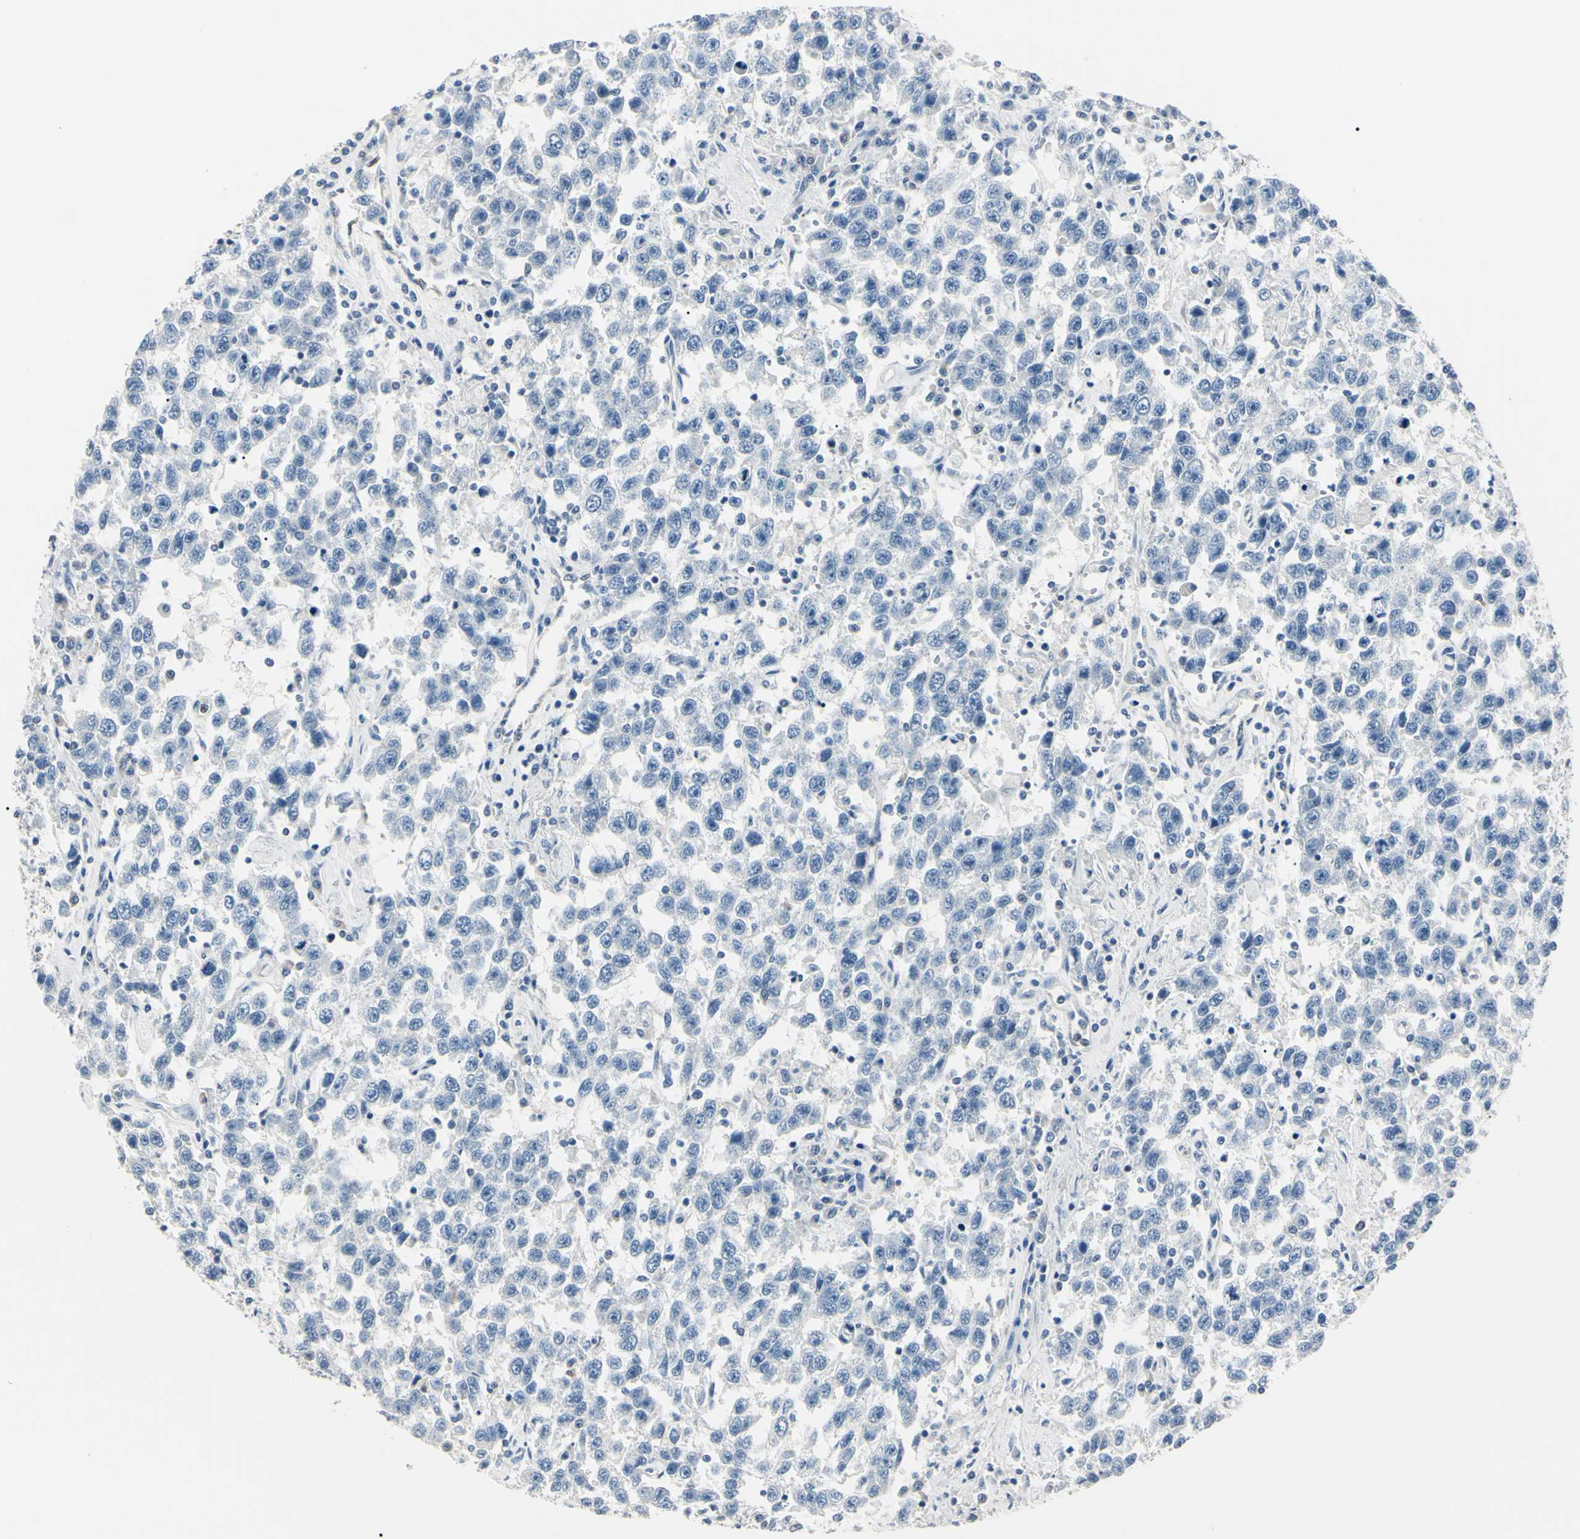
{"staining": {"intensity": "negative", "quantity": "none", "location": "none"}, "tissue": "testis cancer", "cell_type": "Tumor cells", "image_type": "cancer", "snomed": [{"axis": "morphology", "description": "Seminoma, NOS"}, {"axis": "topography", "description": "Testis"}], "caption": "Human testis cancer (seminoma) stained for a protein using IHC demonstrates no positivity in tumor cells.", "gene": "AKR1C3", "patient": {"sex": "male", "age": 41}}